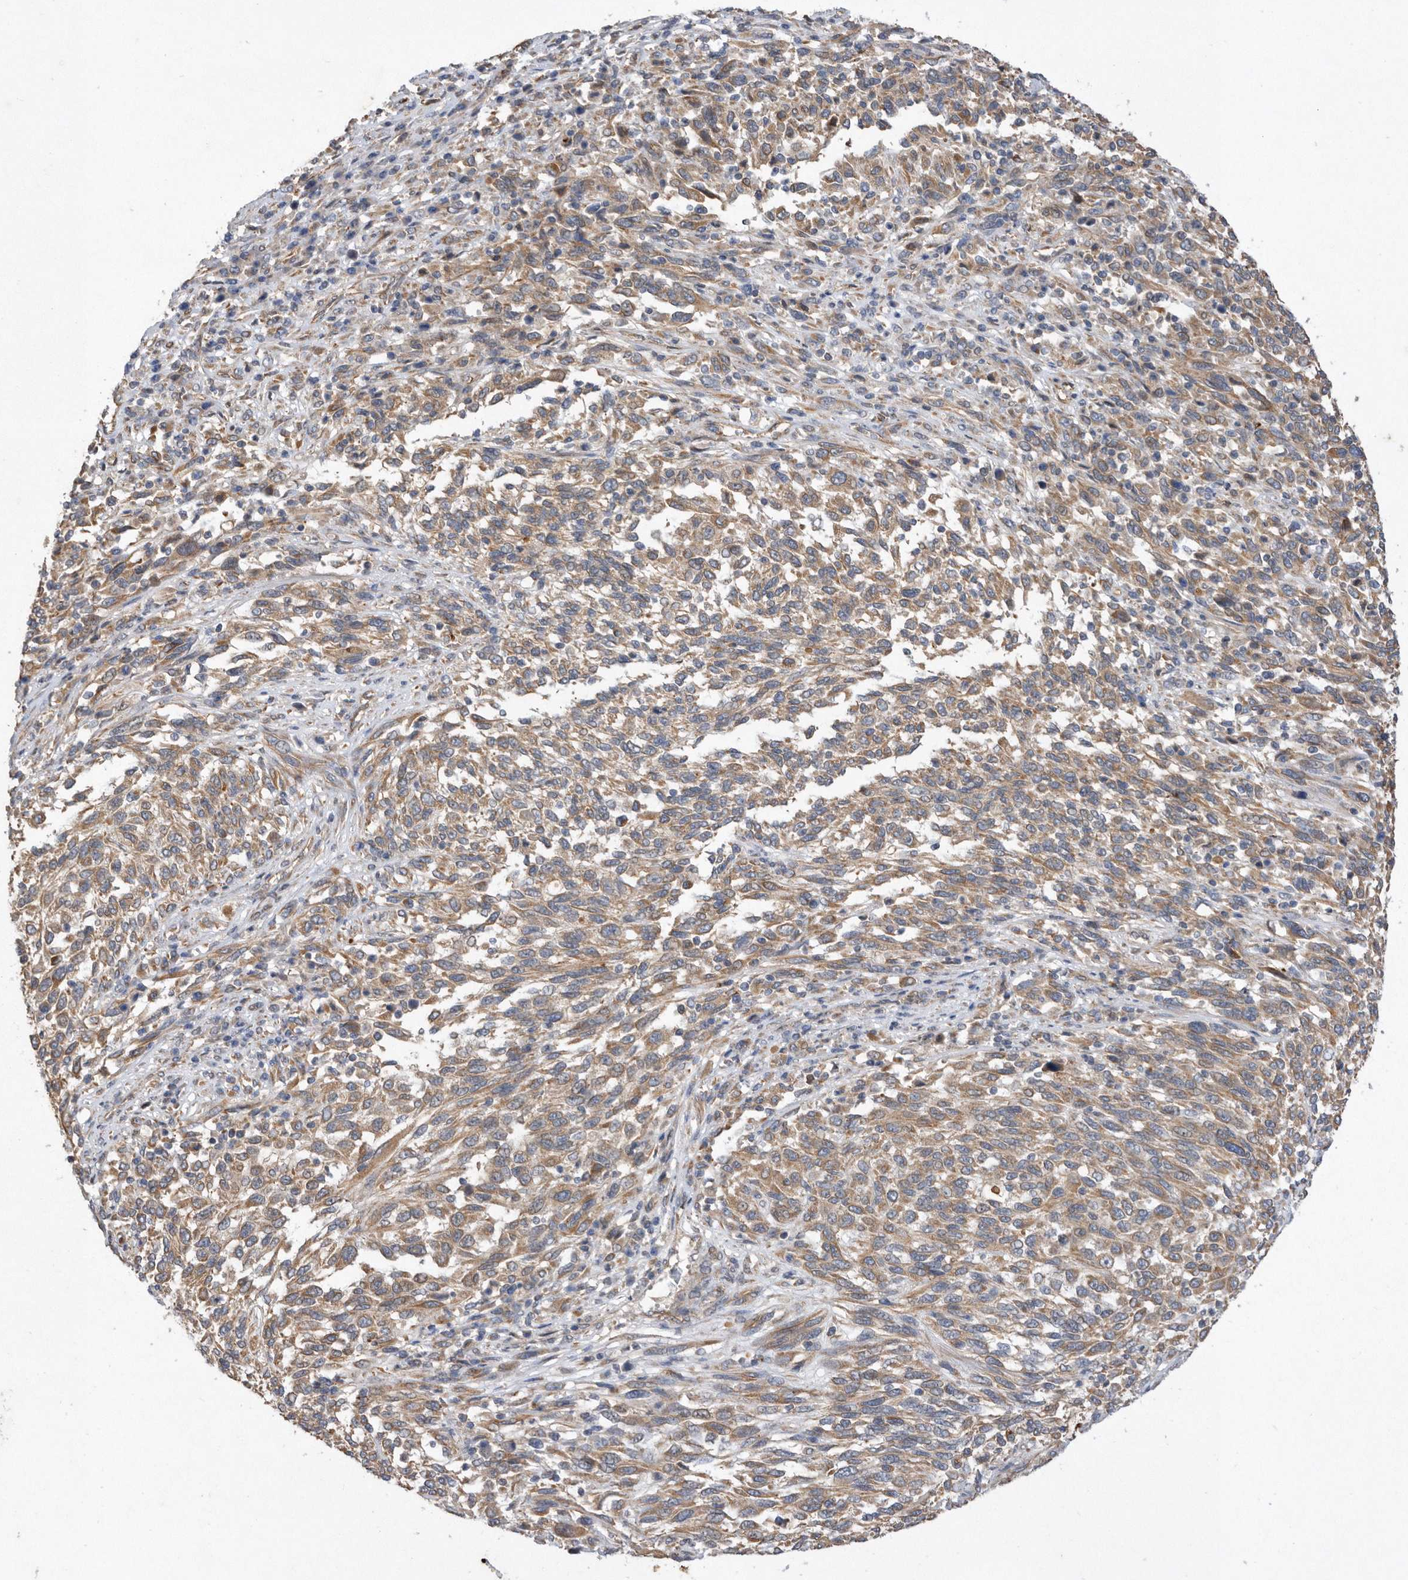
{"staining": {"intensity": "moderate", "quantity": ">75%", "location": "cytoplasmic/membranous"}, "tissue": "melanoma", "cell_type": "Tumor cells", "image_type": "cancer", "snomed": [{"axis": "morphology", "description": "Malignant melanoma, Metastatic site"}, {"axis": "topography", "description": "Lymph node"}], "caption": "Tumor cells exhibit medium levels of moderate cytoplasmic/membranous staining in about >75% of cells in human melanoma.", "gene": "PON2", "patient": {"sex": "male", "age": 61}}